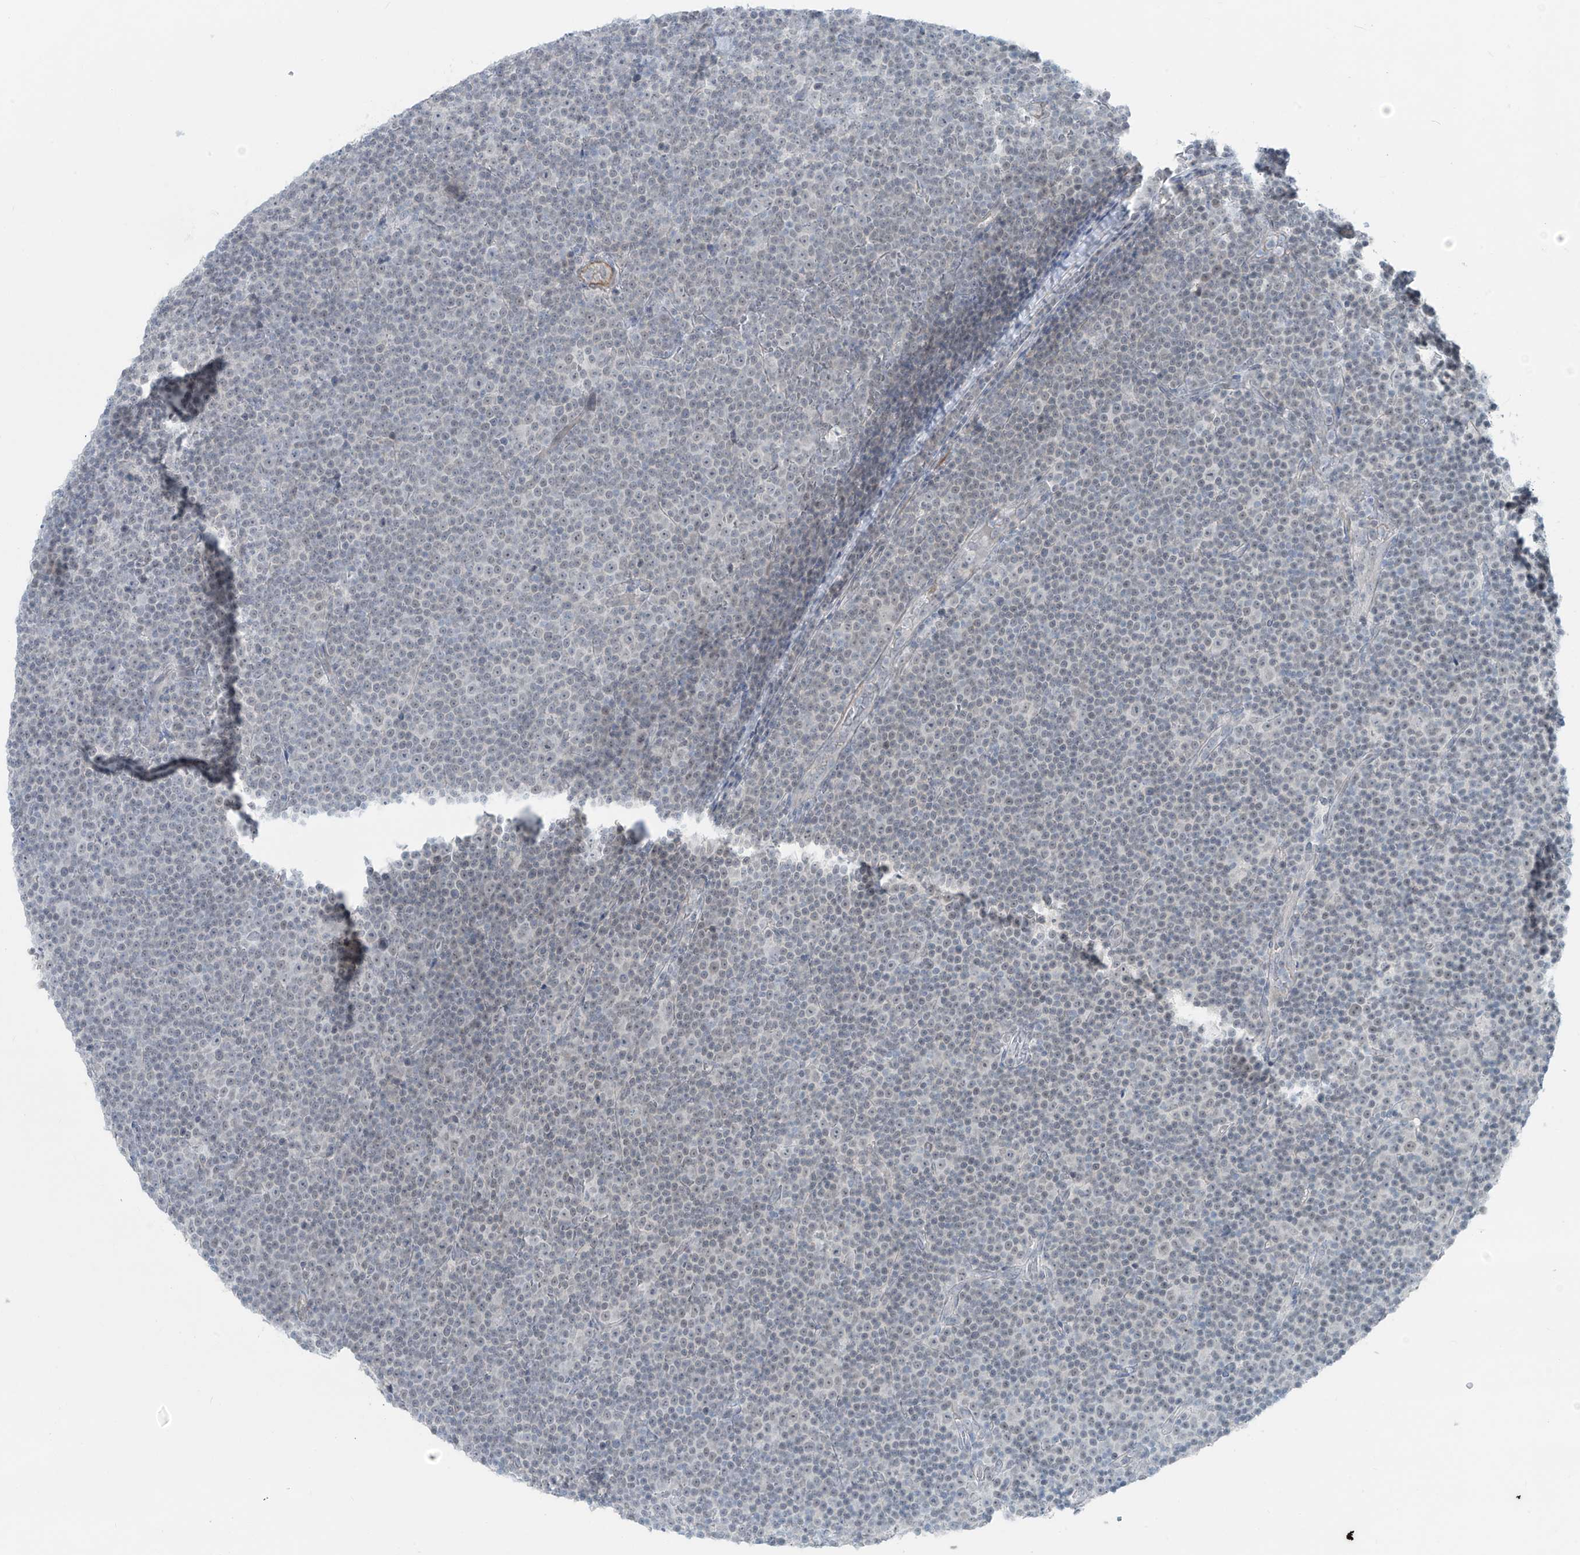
{"staining": {"intensity": "negative", "quantity": "none", "location": "none"}, "tissue": "lymphoma", "cell_type": "Tumor cells", "image_type": "cancer", "snomed": [{"axis": "morphology", "description": "Malignant lymphoma, non-Hodgkin's type, Low grade"}, {"axis": "topography", "description": "Lymph node"}], "caption": "Immunohistochemical staining of lymphoma exhibits no significant staining in tumor cells.", "gene": "RASGEF1A", "patient": {"sex": "female", "age": 67}}